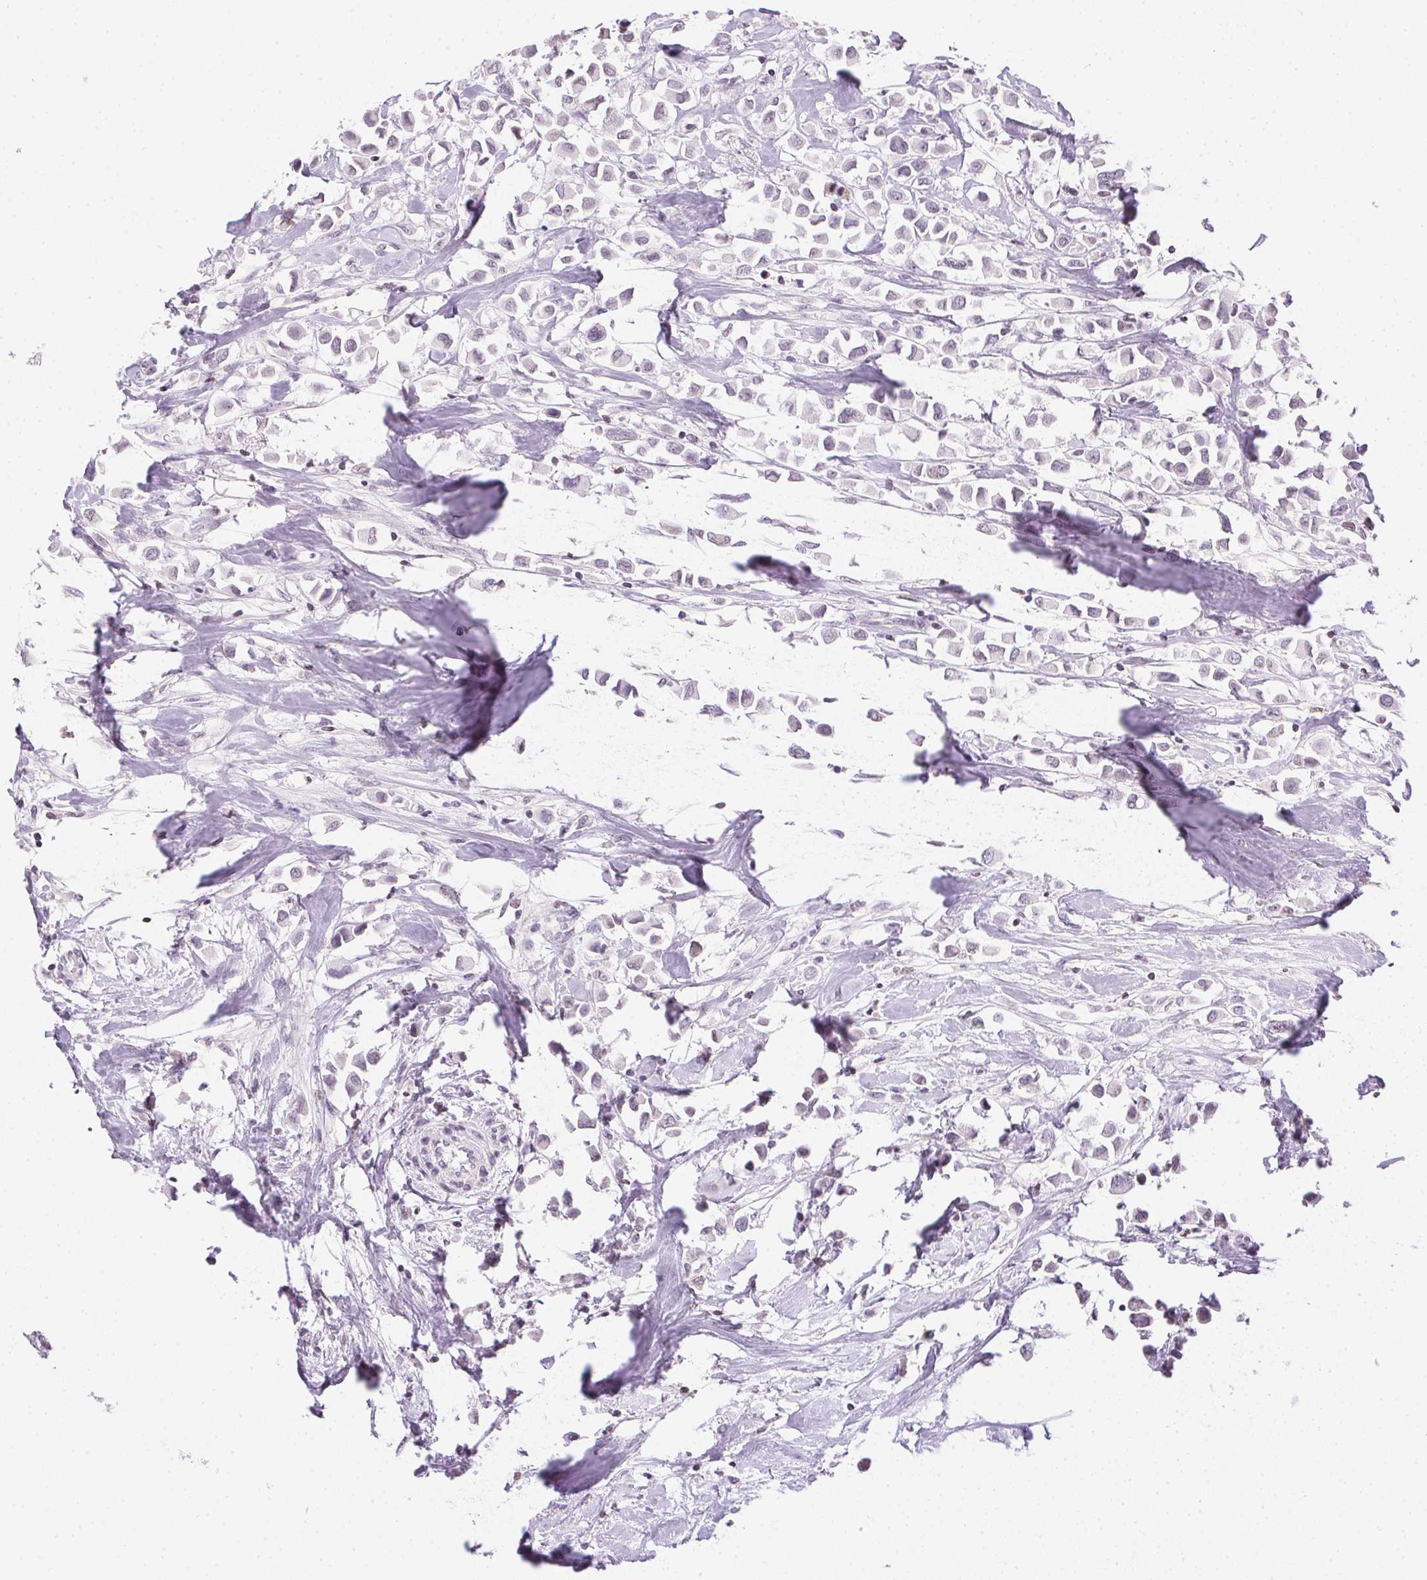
{"staining": {"intensity": "negative", "quantity": "none", "location": "none"}, "tissue": "breast cancer", "cell_type": "Tumor cells", "image_type": "cancer", "snomed": [{"axis": "morphology", "description": "Duct carcinoma"}, {"axis": "topography", "description": "Breast"}], "caption": "The image shows no significant positivity in tumor cells of breast cancer (intraductal carcinoma).", "gene": "PRL", "patient": {"sex": "female", "age": 61}}